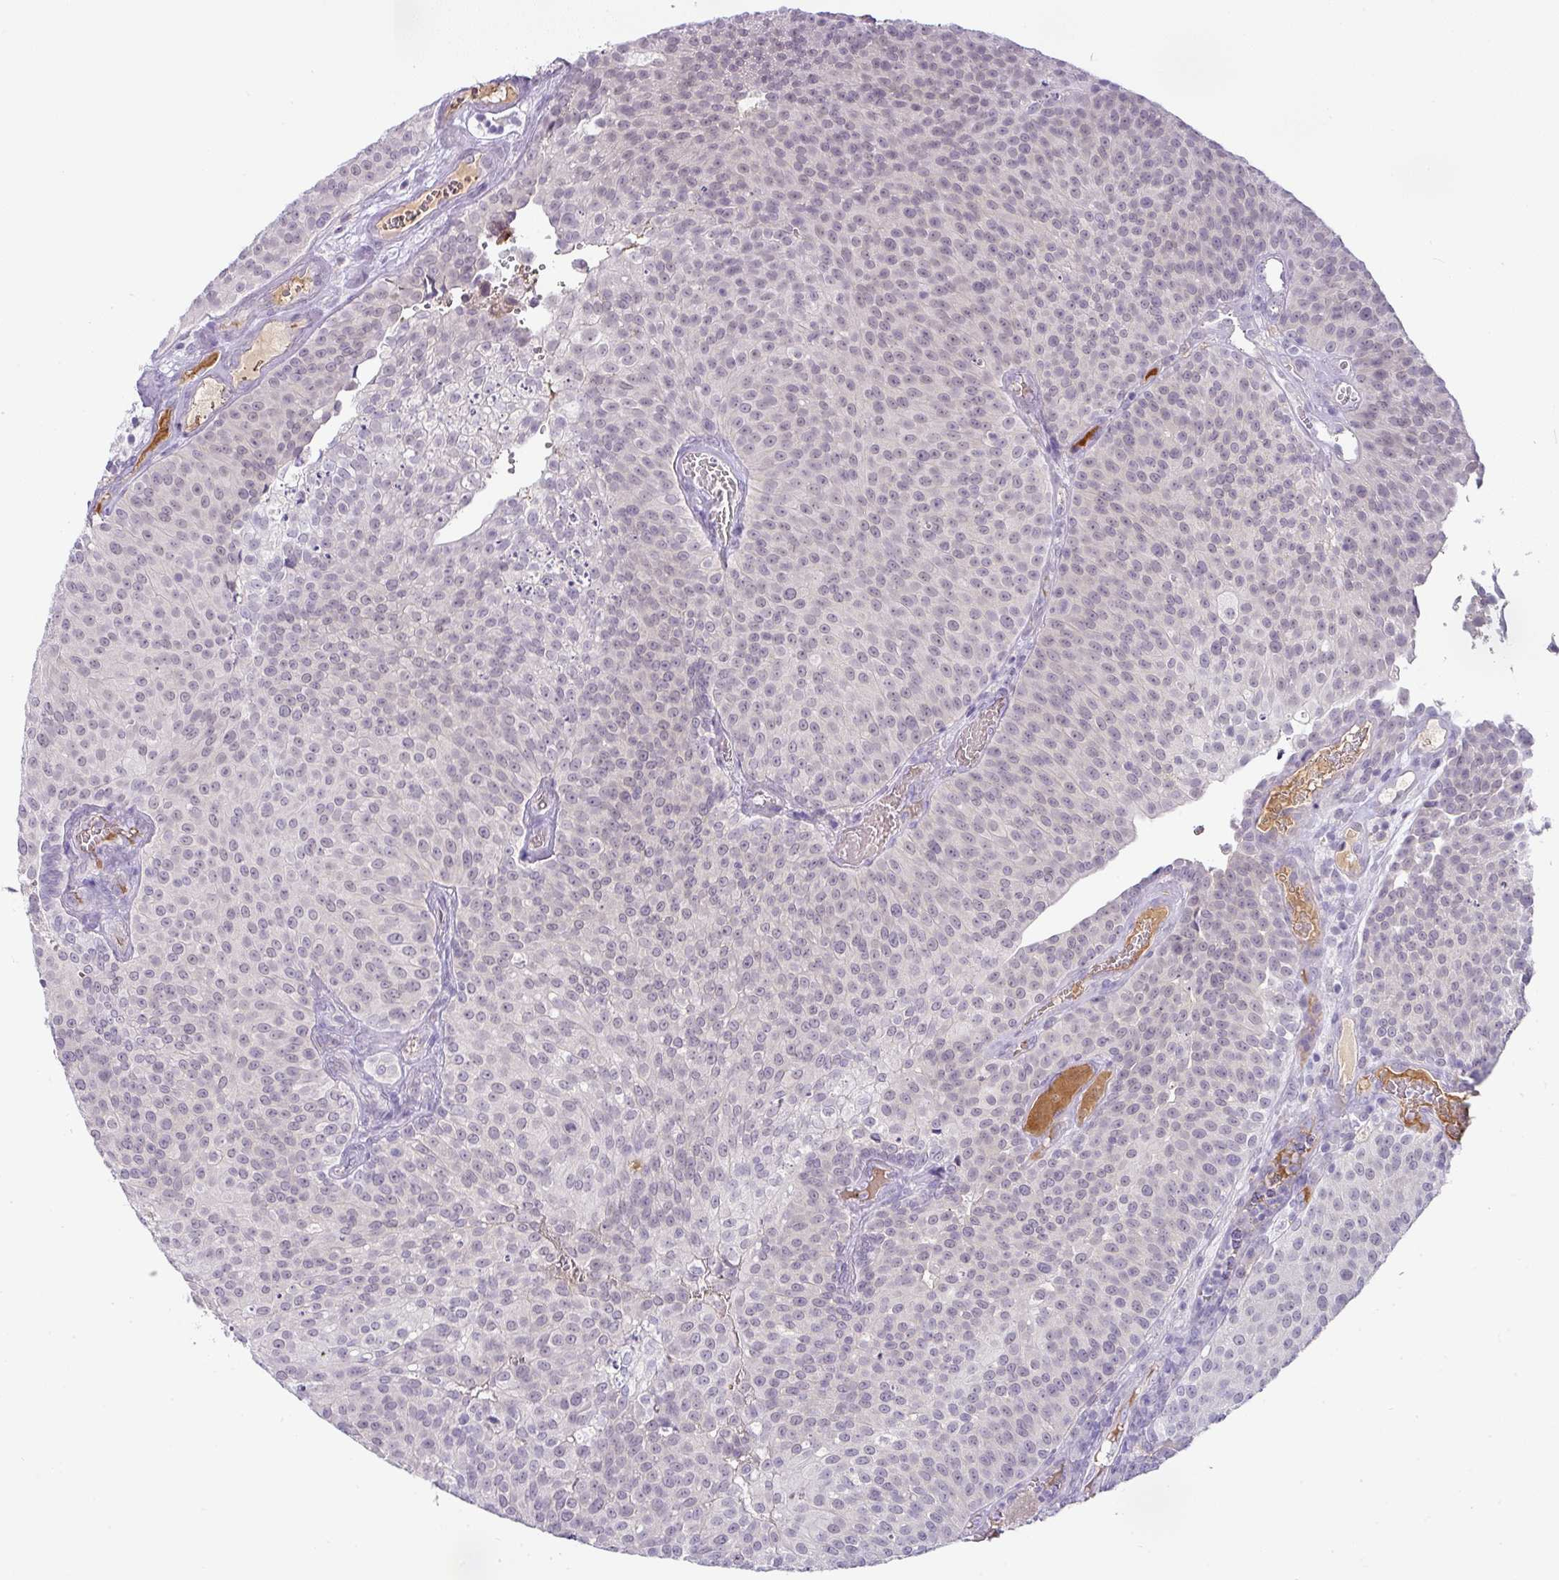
{"staining": {"intensity": "weak", "quantity": "<25%", "location": "nuclear"}, "tissue": "urothelial cancer", "cell_type": "Tumor cells", "image_type": "cancer", "snomed": [{"axis": "morphology", "description": "Urothelial carcinoma, Low grade"}, {"axis": "topography", "description": "Urinary bladder"}], "caption": "DAB immunohistochemical staining of human low-grade urothelial carcinoma exhibits no significant expression in tumor cells.", "gene": "FGF17", "patient": {"sex": "female", "age": 79}}